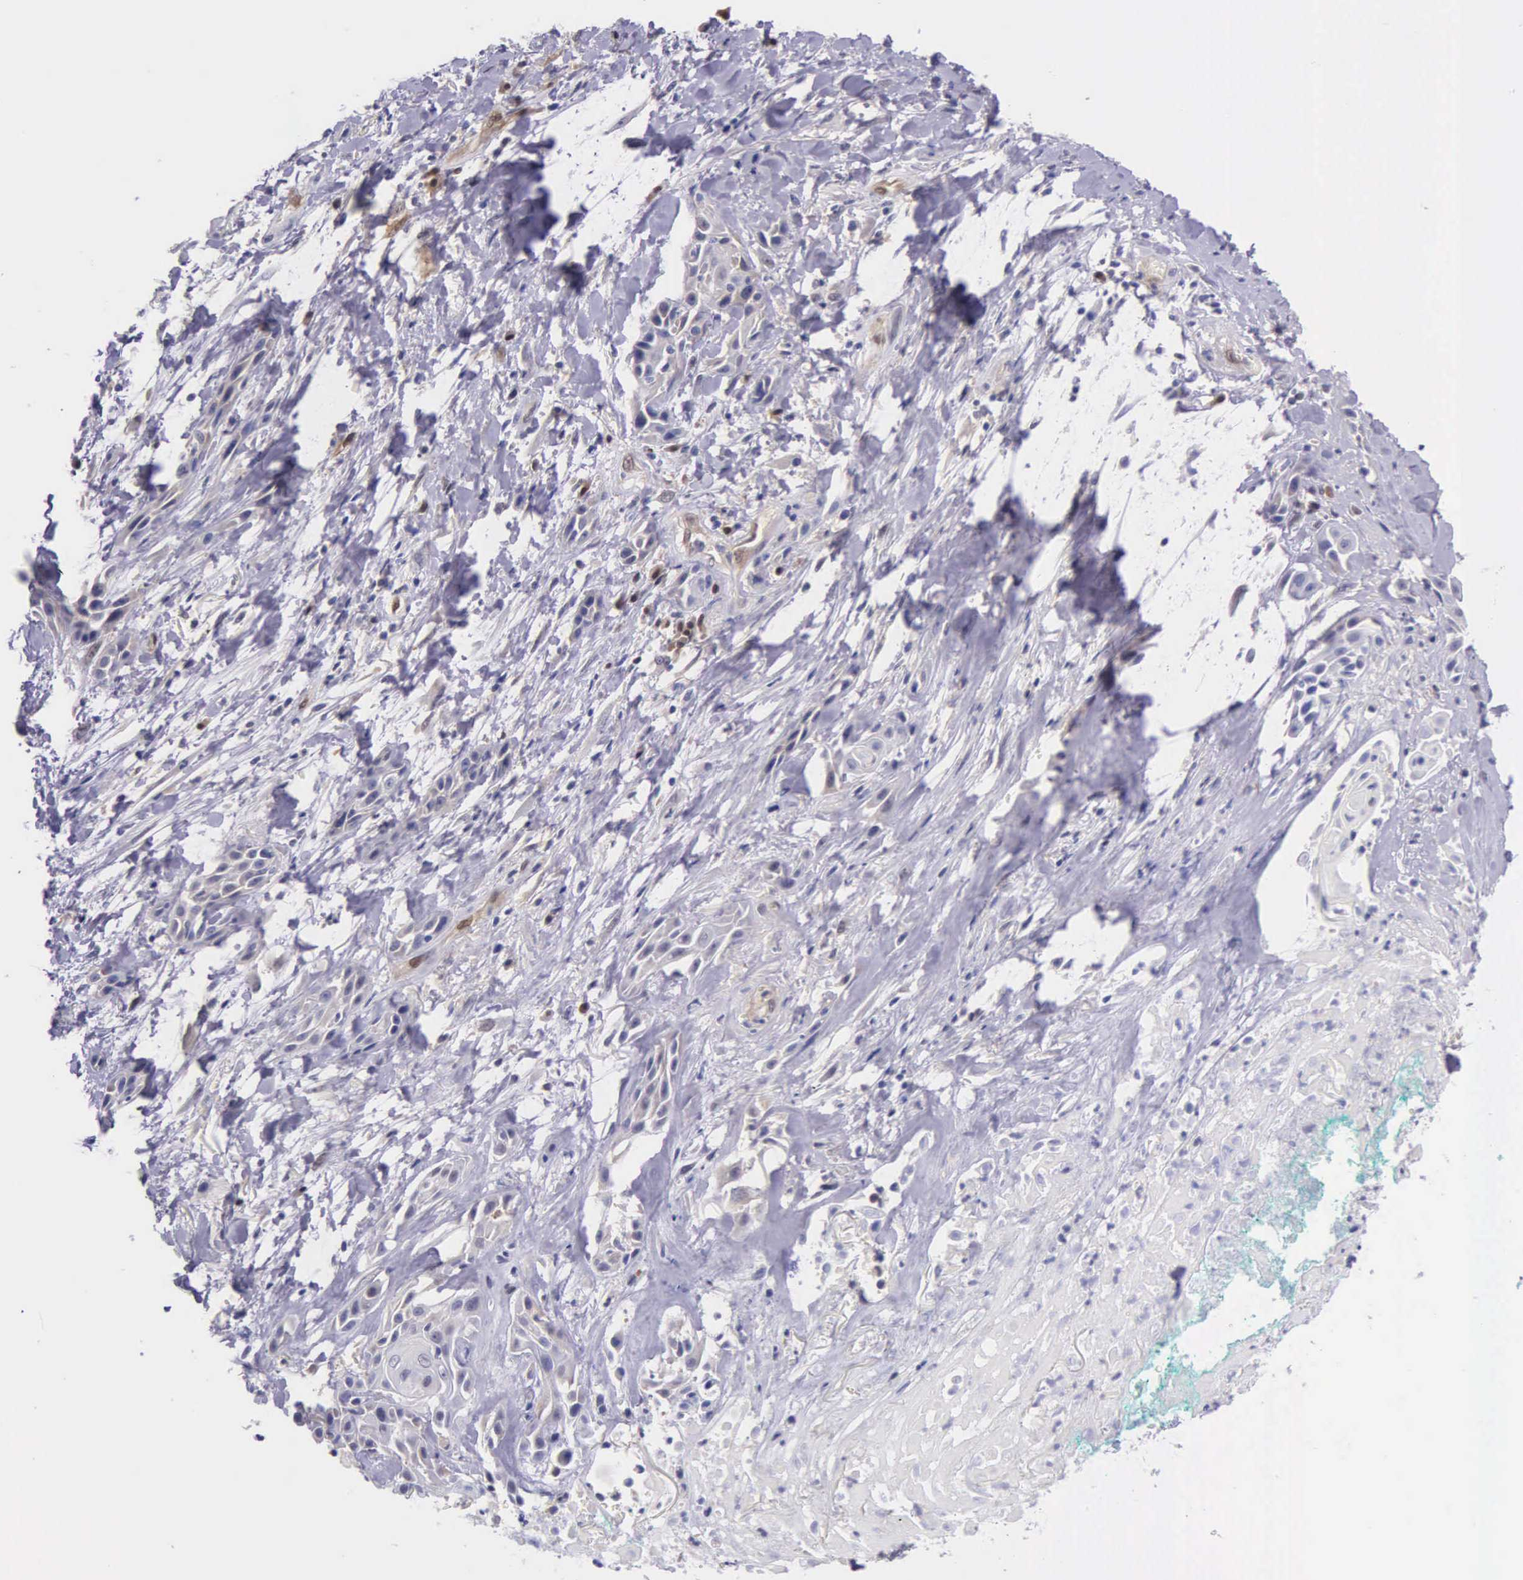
{"staining": {"intensity": "weak", "quantity": ">75%", "location": "nuclear"}, "tissue": "skin cancer", "cell_type": "Tumor cells", "image_type": "cancer", "snomed": [{"axis": "morphology", "description": "Squamous cell carcinoma, NOS"}, {"axis": "topography", "description": "Skin"}, {"axis": "topography", "description": "Anal"}], "caption": "A micrograph showing weak nuclear staining in about >75% of tumor cells in skin cancer, as visualized by brown immunohistochemical staining.", "gene": "GMPR2", "patient": {"sex": "male", "age": 64}}